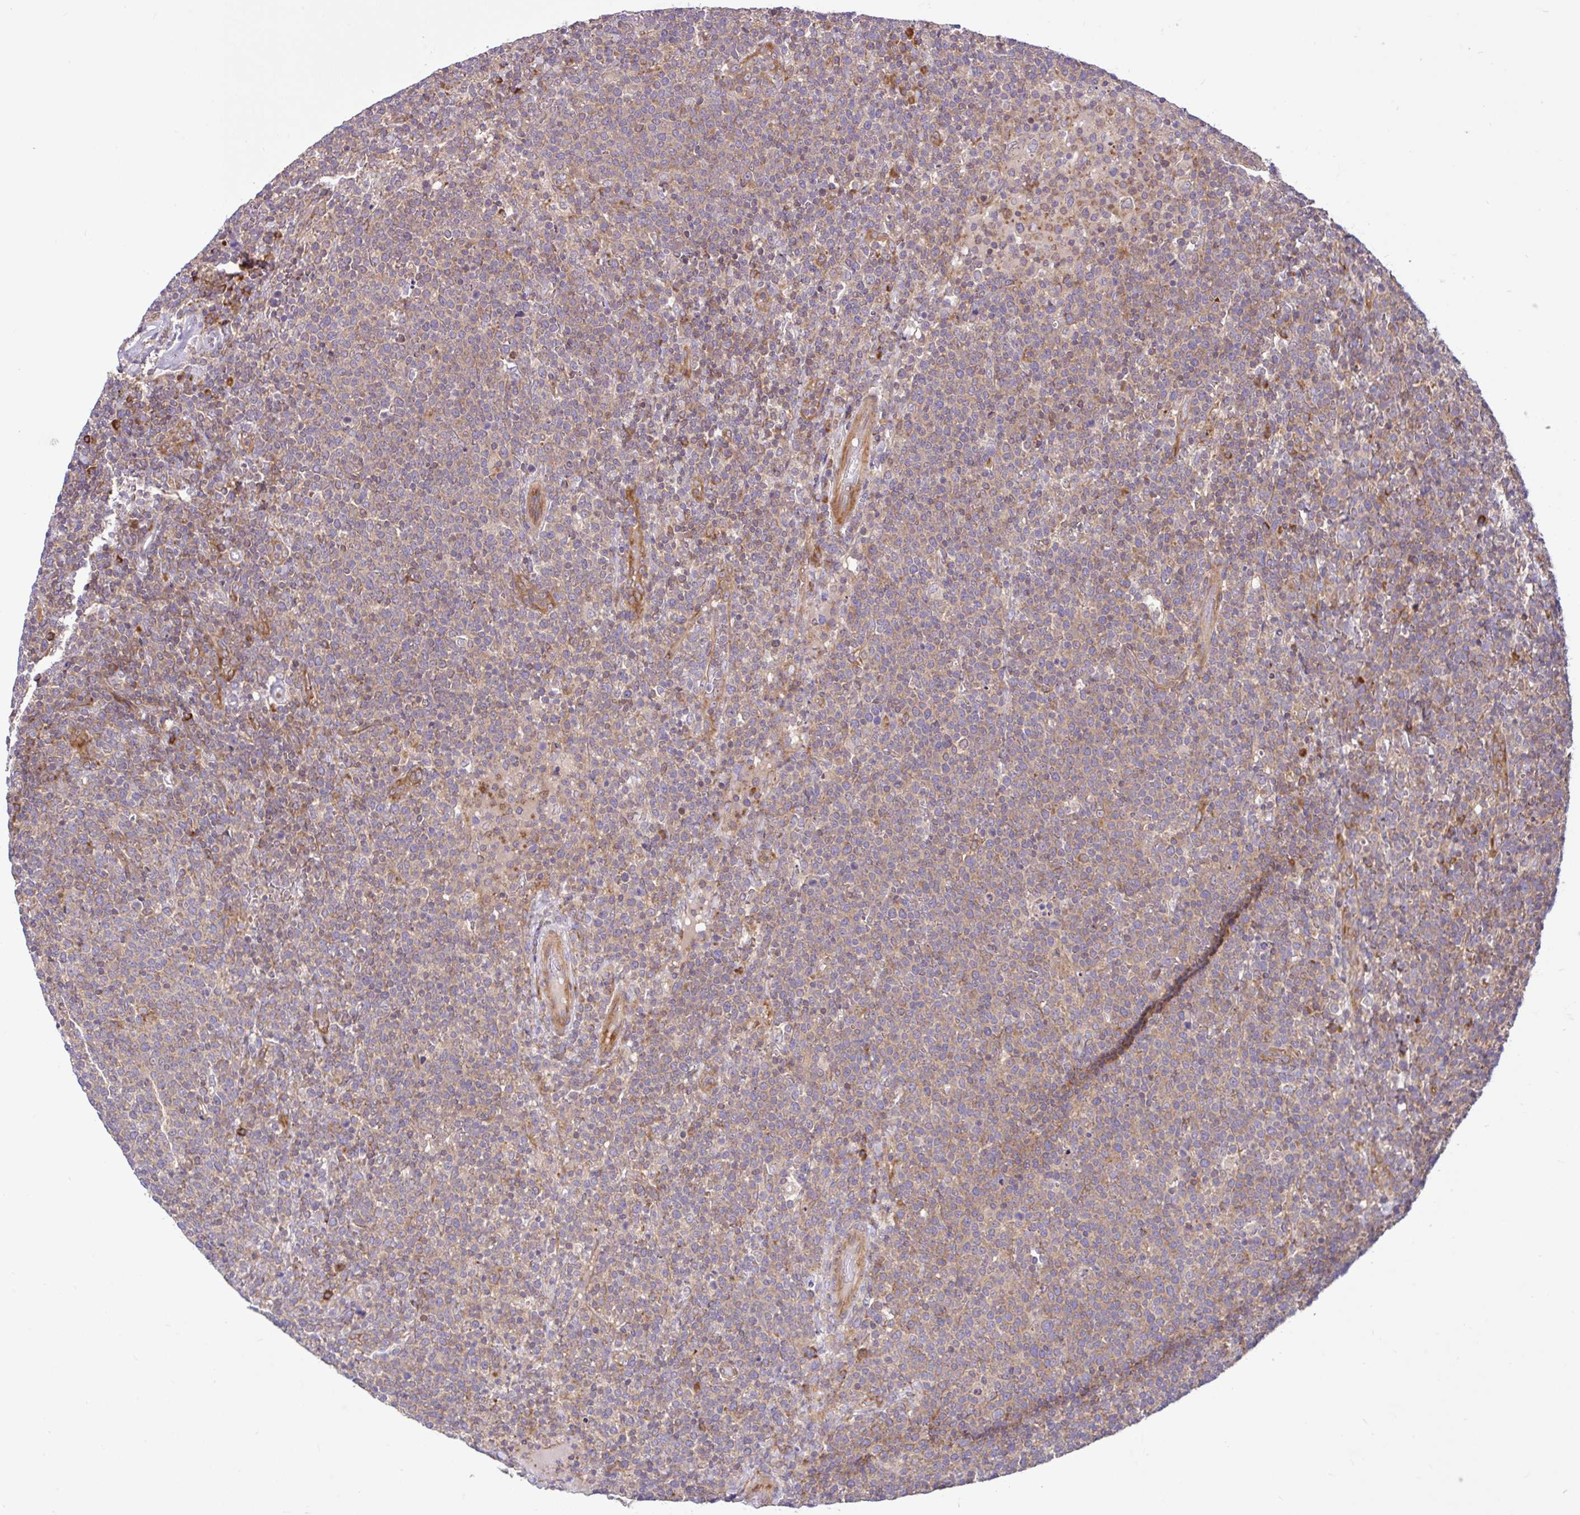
{"staining": {"intensity": "weak", "quantity": "25%-75%", "location": "cytoplasmic/membranous"}, "tissue": "lymphoma", "cell_type": "Tumor cells", "image_type": "cancer", "snomed": [{"axis": "morphology", "description": "Malignant lymphoma, non-Hodgkin's type, High grade"}, {"axis": "topography", "description": "Lymph node"}], "caption": "Protein staining of lymphoma tissue exhibits weak cytoplasmic/membranous positivity in approximately 25%-75% of tumor cells.", "gene": "NTPCR", "patient": {"sex": "male", "age": 61}}